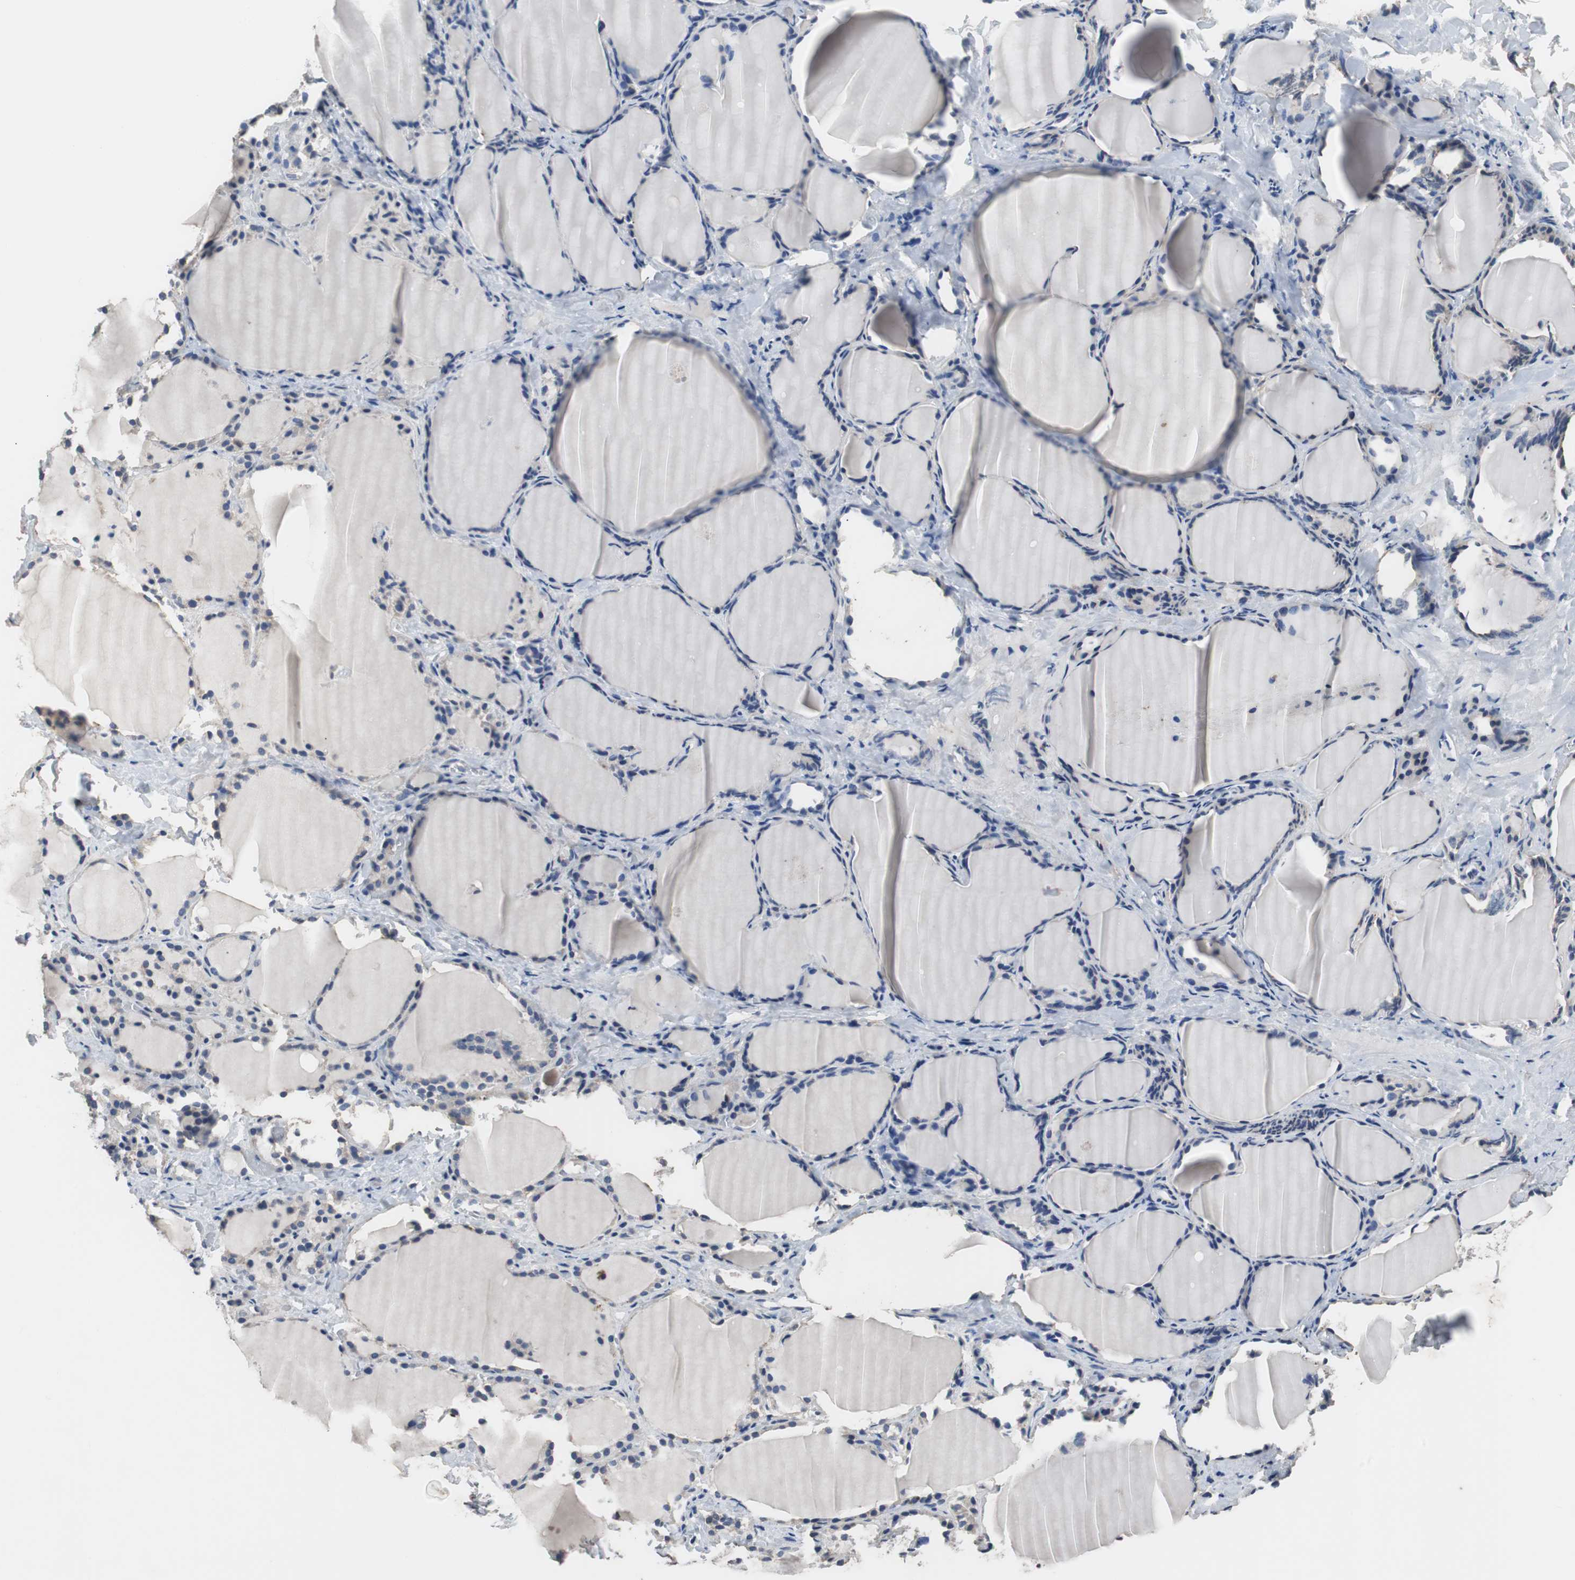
{"staining": {"intensity": "moderate", "quantity": ">75%", "location": "cytoplasmic/membranous"}, "tissue": "thyroid gland", "cell_type": "Glandular cells", "image_type": "normal", "snomed": [{"axis": "morphology", "description": "Normal tissue, NOS"}, {"axis": "morphology", "description": "Papillary adenocarcinoma, NOS"}, {"axis": "topography", "description": "Thyroid gland"}], "caption": "Protein analysis of unremarkable thyroid gland exhibits moderate cytoplasmic/membranous positivity in approximately >75% of glandular cells. The staining was performed using DAB, with brown indicating positive protein expression. Nuclei are stained blue with hematoxylin.", "gene": "USP10", "patient": {"sex": "female", "age": 30}}